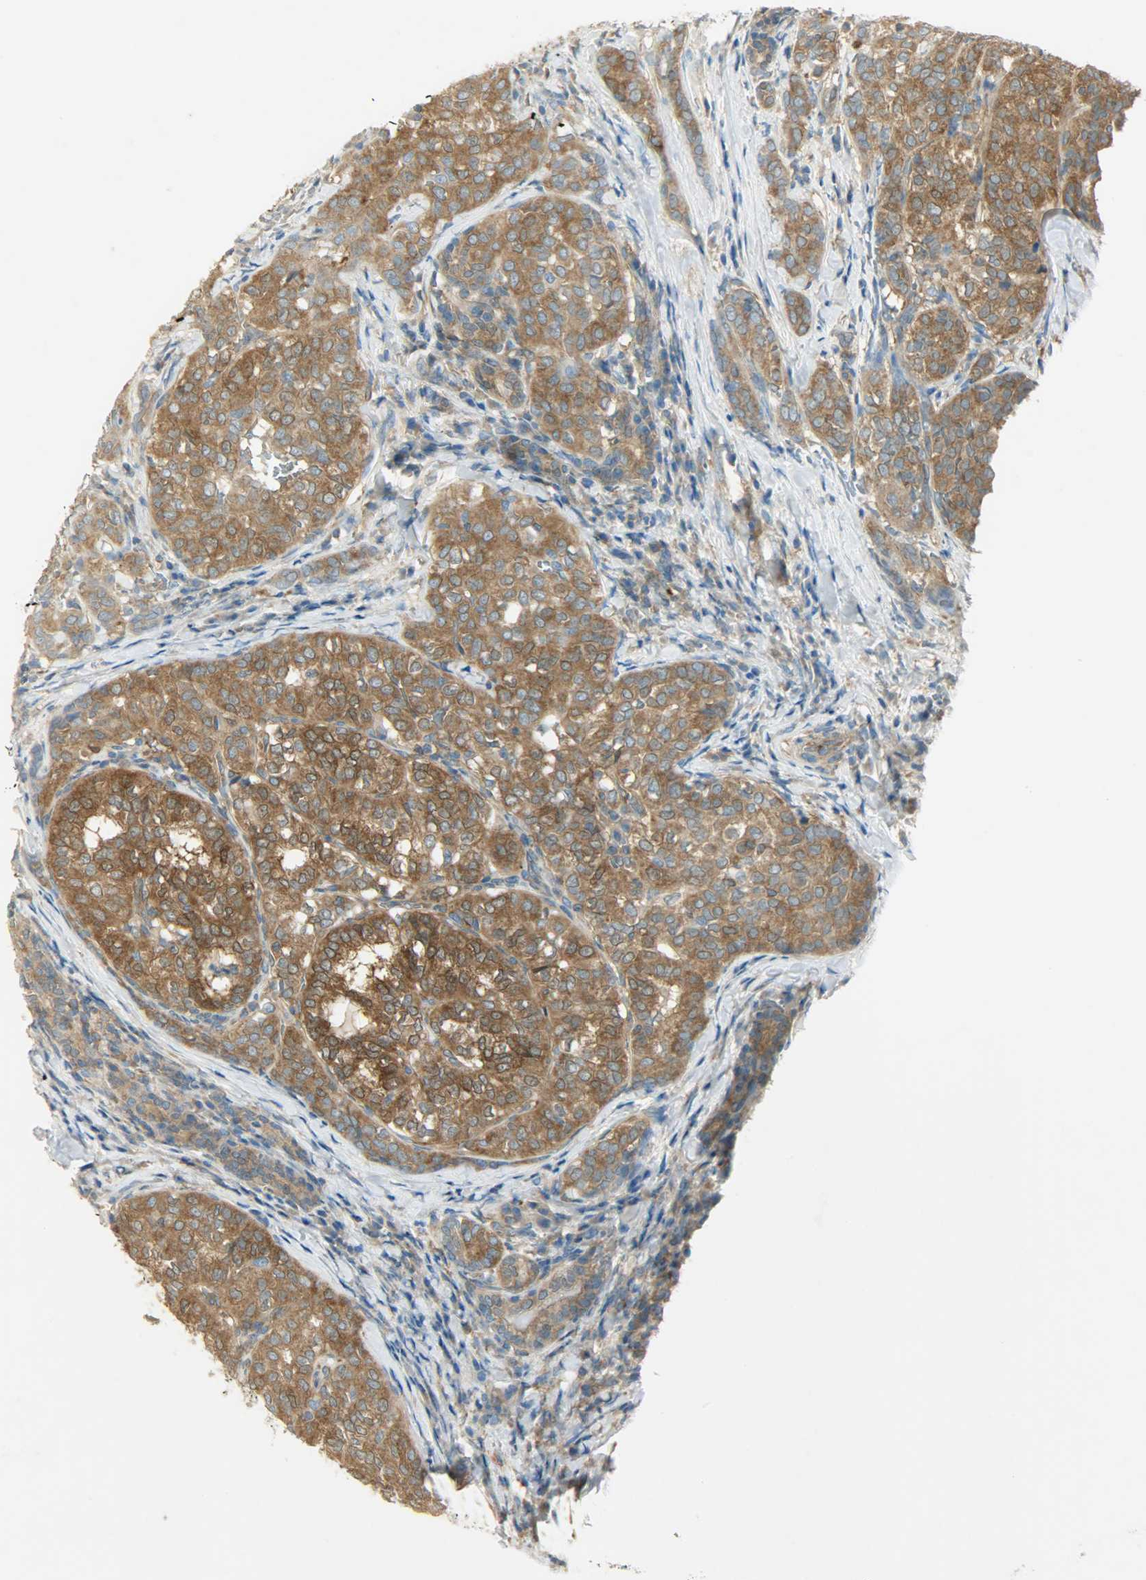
{"staining": {"intensity": "strong", "quantity": ">75%", "location": "cytoplasmic/membranous"}, "tissue": "thyroid cancer", "cell_type": "Tumor cells", "image_type": "cancer", "snomed": [{"axis": "morphology", "description": "Papillary adenocarcinoma, NOS"}, {"axis": "topography", "description": "Thyroid gland"}], "caption": "A high amount of strong cytoplasmic/membranous positivity is identified in about >75% of tumor cells in thyroid papillary adenocarcinoma tissue.", "gene": "TSC22D2", "patient": {"sex": "female", "age": 30}}